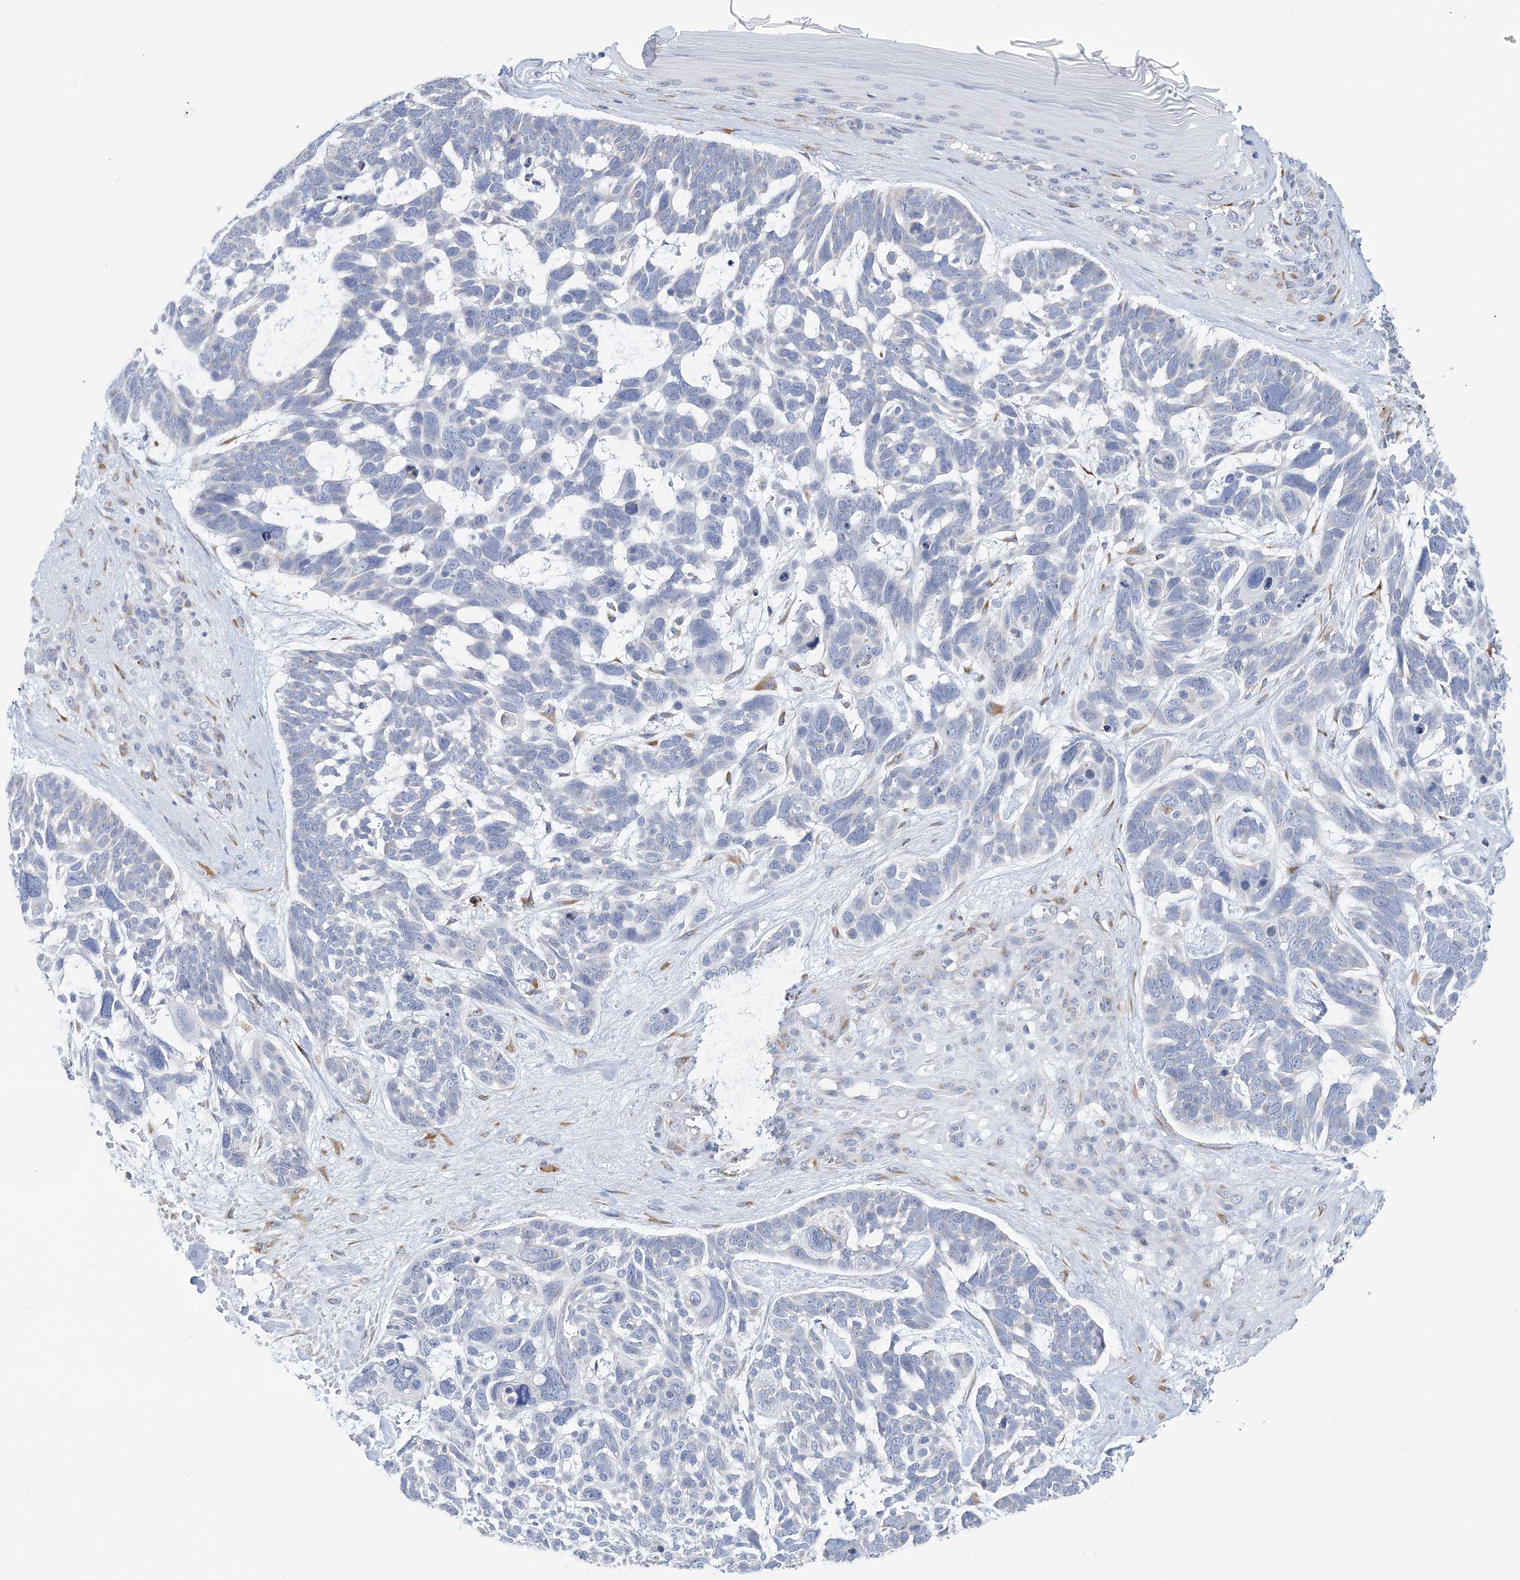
{"staining": {"intensity": "negative", "quantity": "none", "location": "none"}, "tissue": "skin cancer", "cell_type": "Tumor cells", "image_type": "cancer", "snomed": [{"axis": "morphology", "description": "Basal cell carcinoma"}, {"axis": "topography", "description": "Skin"}], "caption": "A photomicrograph of human basal cell carcinoma (skin) is negative for staining in tumor cells. Brightfield microscopy of immunohistochemistry stained with DAB (brown) and hematoxylin (blue), captured at high magnification.", "gene": "PLEKHG4B", "patient": {"sex": "male", "age": 88}}